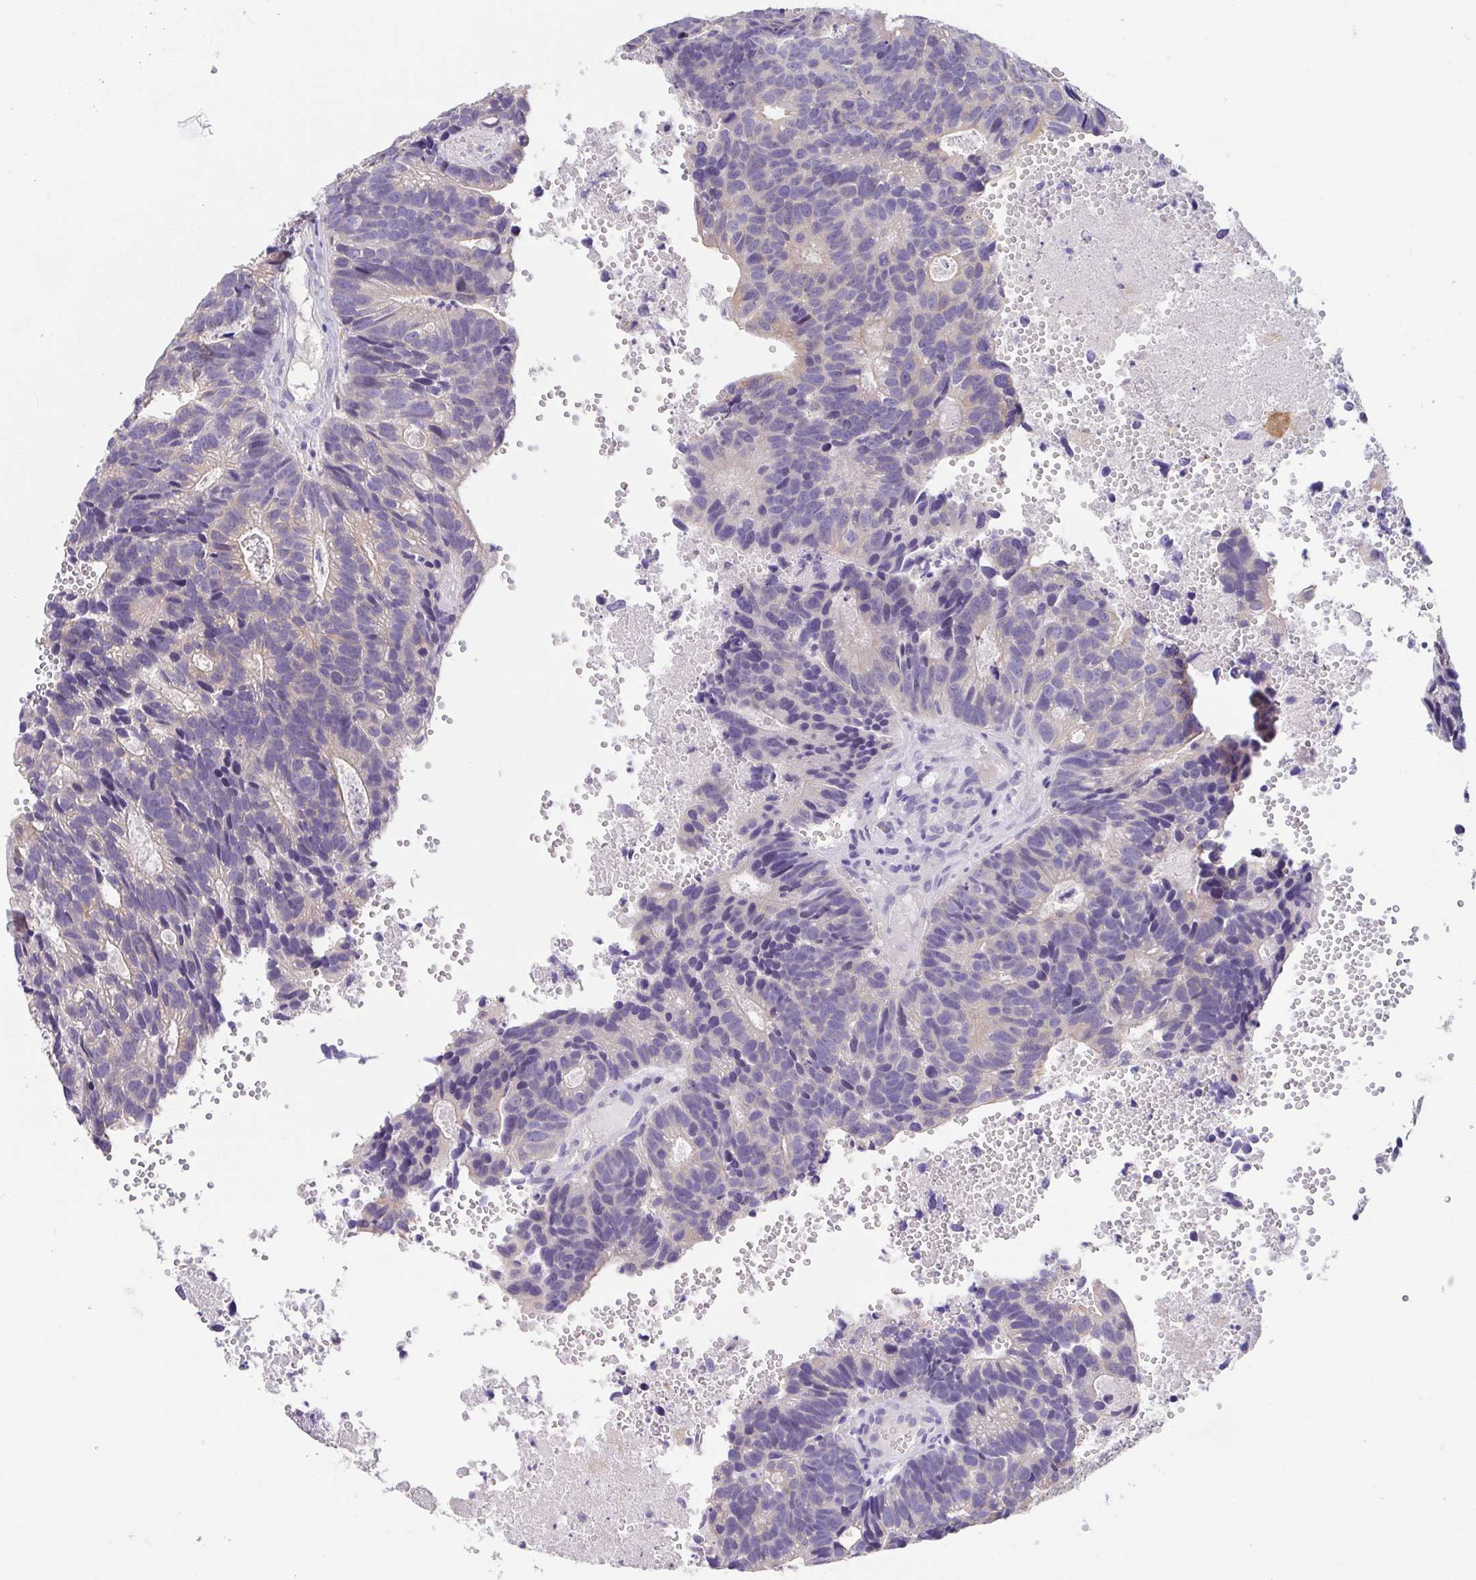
{"staining": {"intensity": "negative", "quantity": "none", "location": "none"}, "tissue": "head and neck cancer", "cell_type": "Tumor cells", "image_type": "cancer", "snomed": [{"axis": "morphology", "description": "Adenocarcinoma, NOS"}, {"axis": "topography", "description": "Head-Neck"}], "caption": "Tumor cells are negative for protein expression in human adenocarcinoma (head and neck). (DAB immunohistochemistry (IHC) visualized using brightfield microscopy, high magnification).", "gene": "FABP3", "patient": {"sex": "male", "age": 62}}